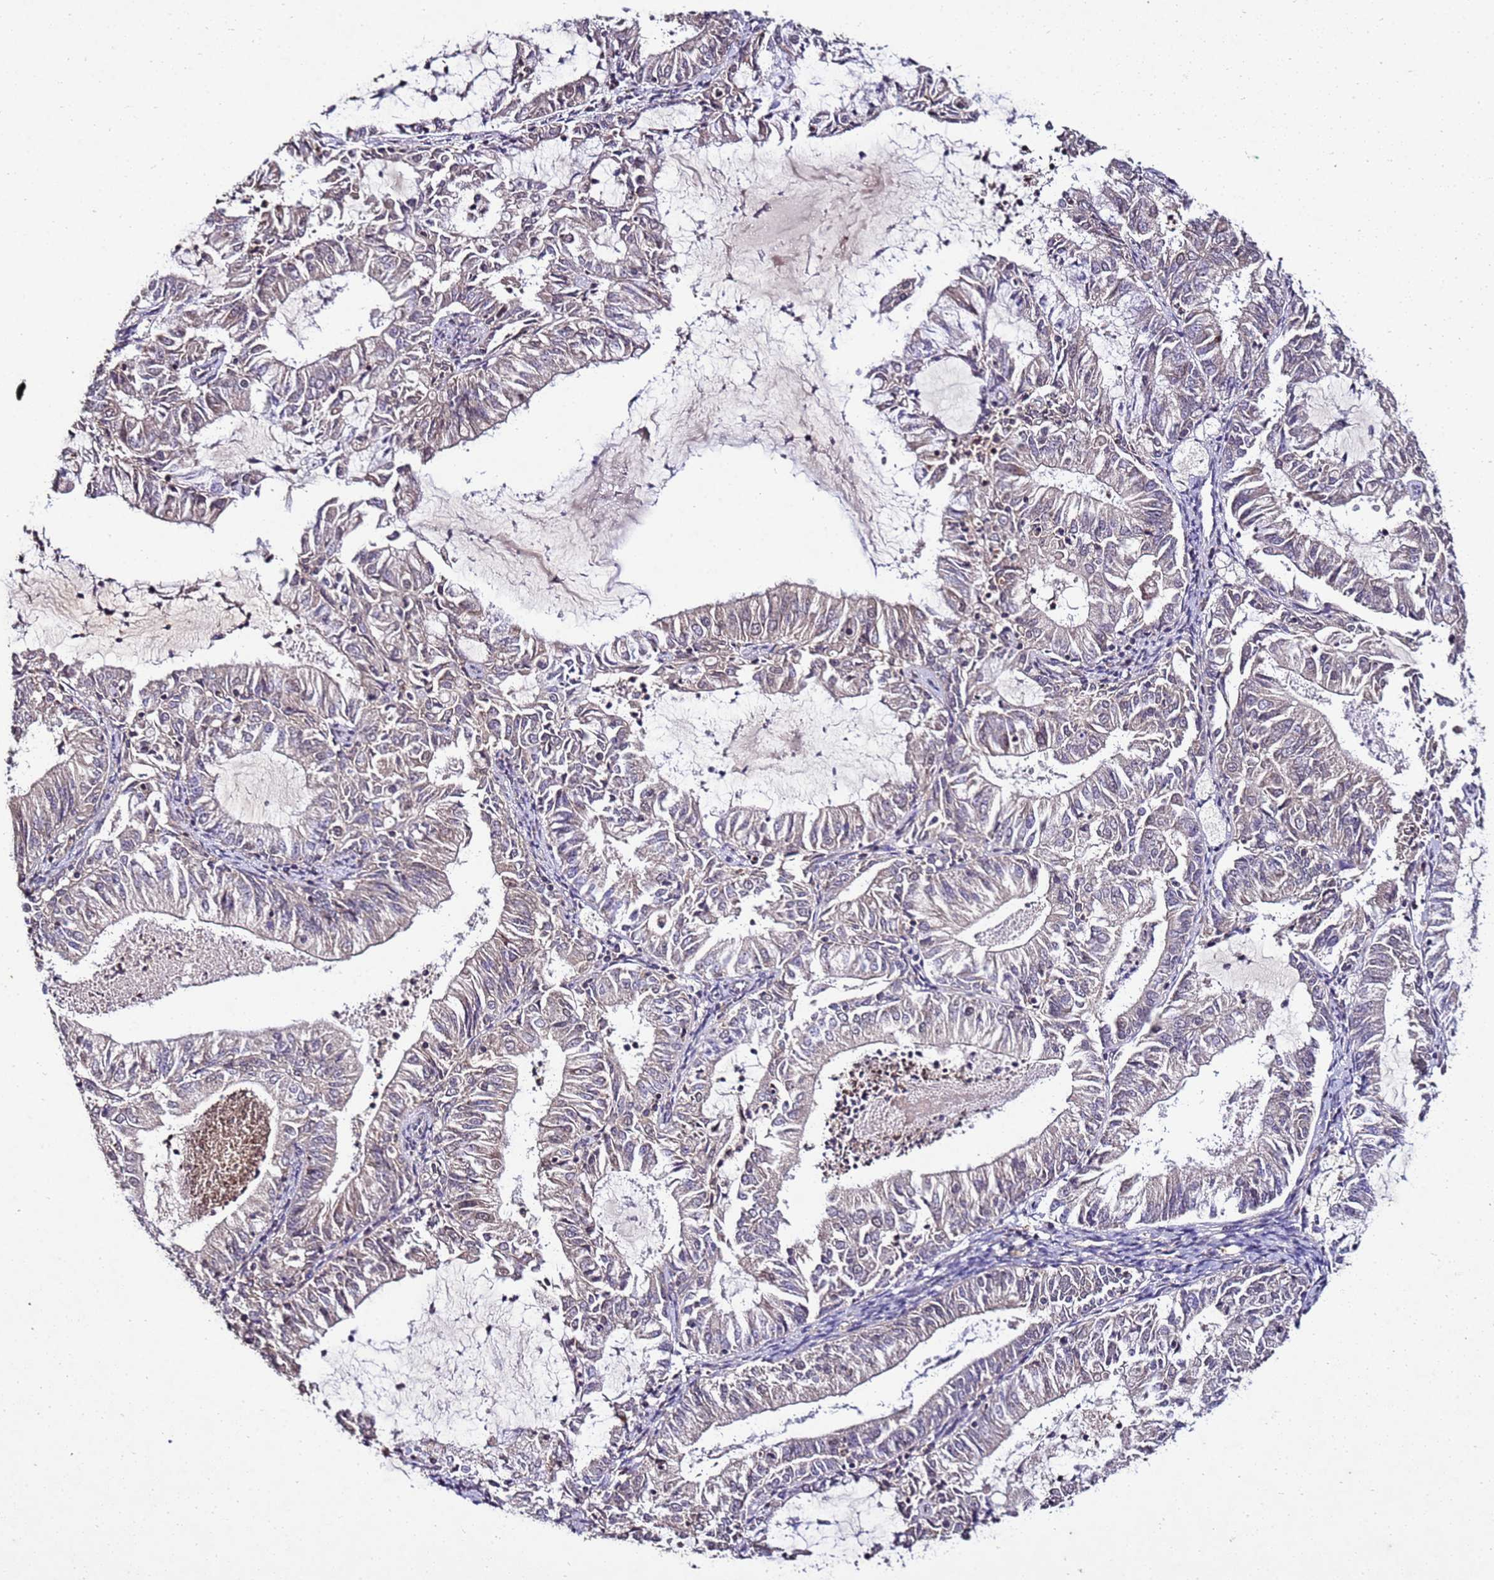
{"staining": {"intensity": "weak", "quantity": "<25%", "location": "cytoplasmic/membranous"}, "tissue": "endometrial cancer", "cell_type": "Tumor cells", "image_type": "cancer", "snomed": [{"axis": "morphology", "description": "Adenocarcinoma, NOS"}, {"axis": "topography", "description": "Endometrium"}], "caption": "Endometrial cancer was stained to show a protein in brown. There is no significant staining in tumor cells. (DAB immunohistochemistry (IHC) visualized using brightfield microscopy, high magnification).", "gene": "ANKRD17", "patient": {"sex": "female", "age": 57}}